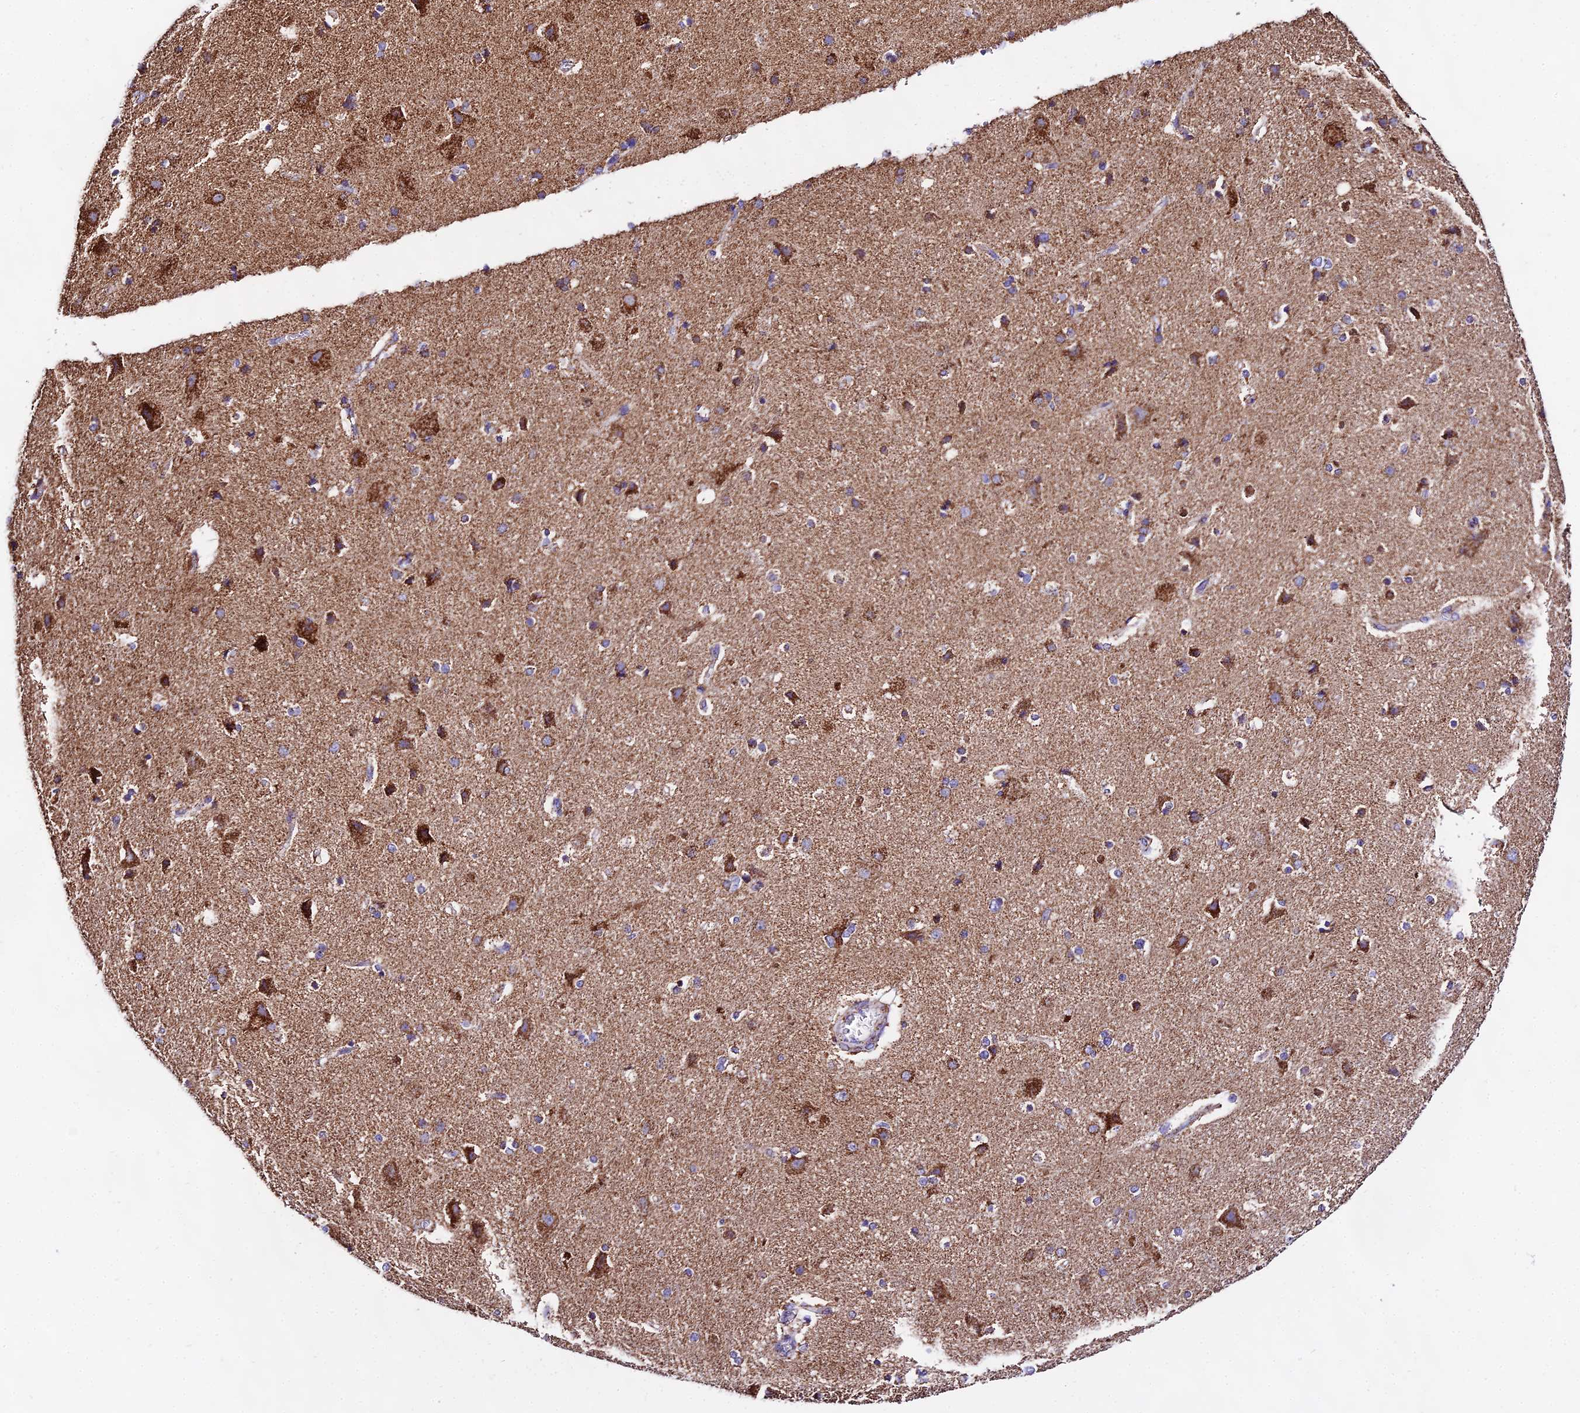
{"staining": {"intensity": "negative", "quantity": "none", "location": "none"}, "tissue": "cerebral cortex", "cell_type": "Endothelial cells", "image_type": "normal", "snomed": [{"axis": "morphology", "description": "Normal tissue, NOS"}, {"axis": "topography", "description": "Cerebral cortex"}], "caption": "Endothelial cells show no significant staining in benign cerebral cortex.", "gene": "ATP5PD", "patient": {"sex": "female", "age": 54}}